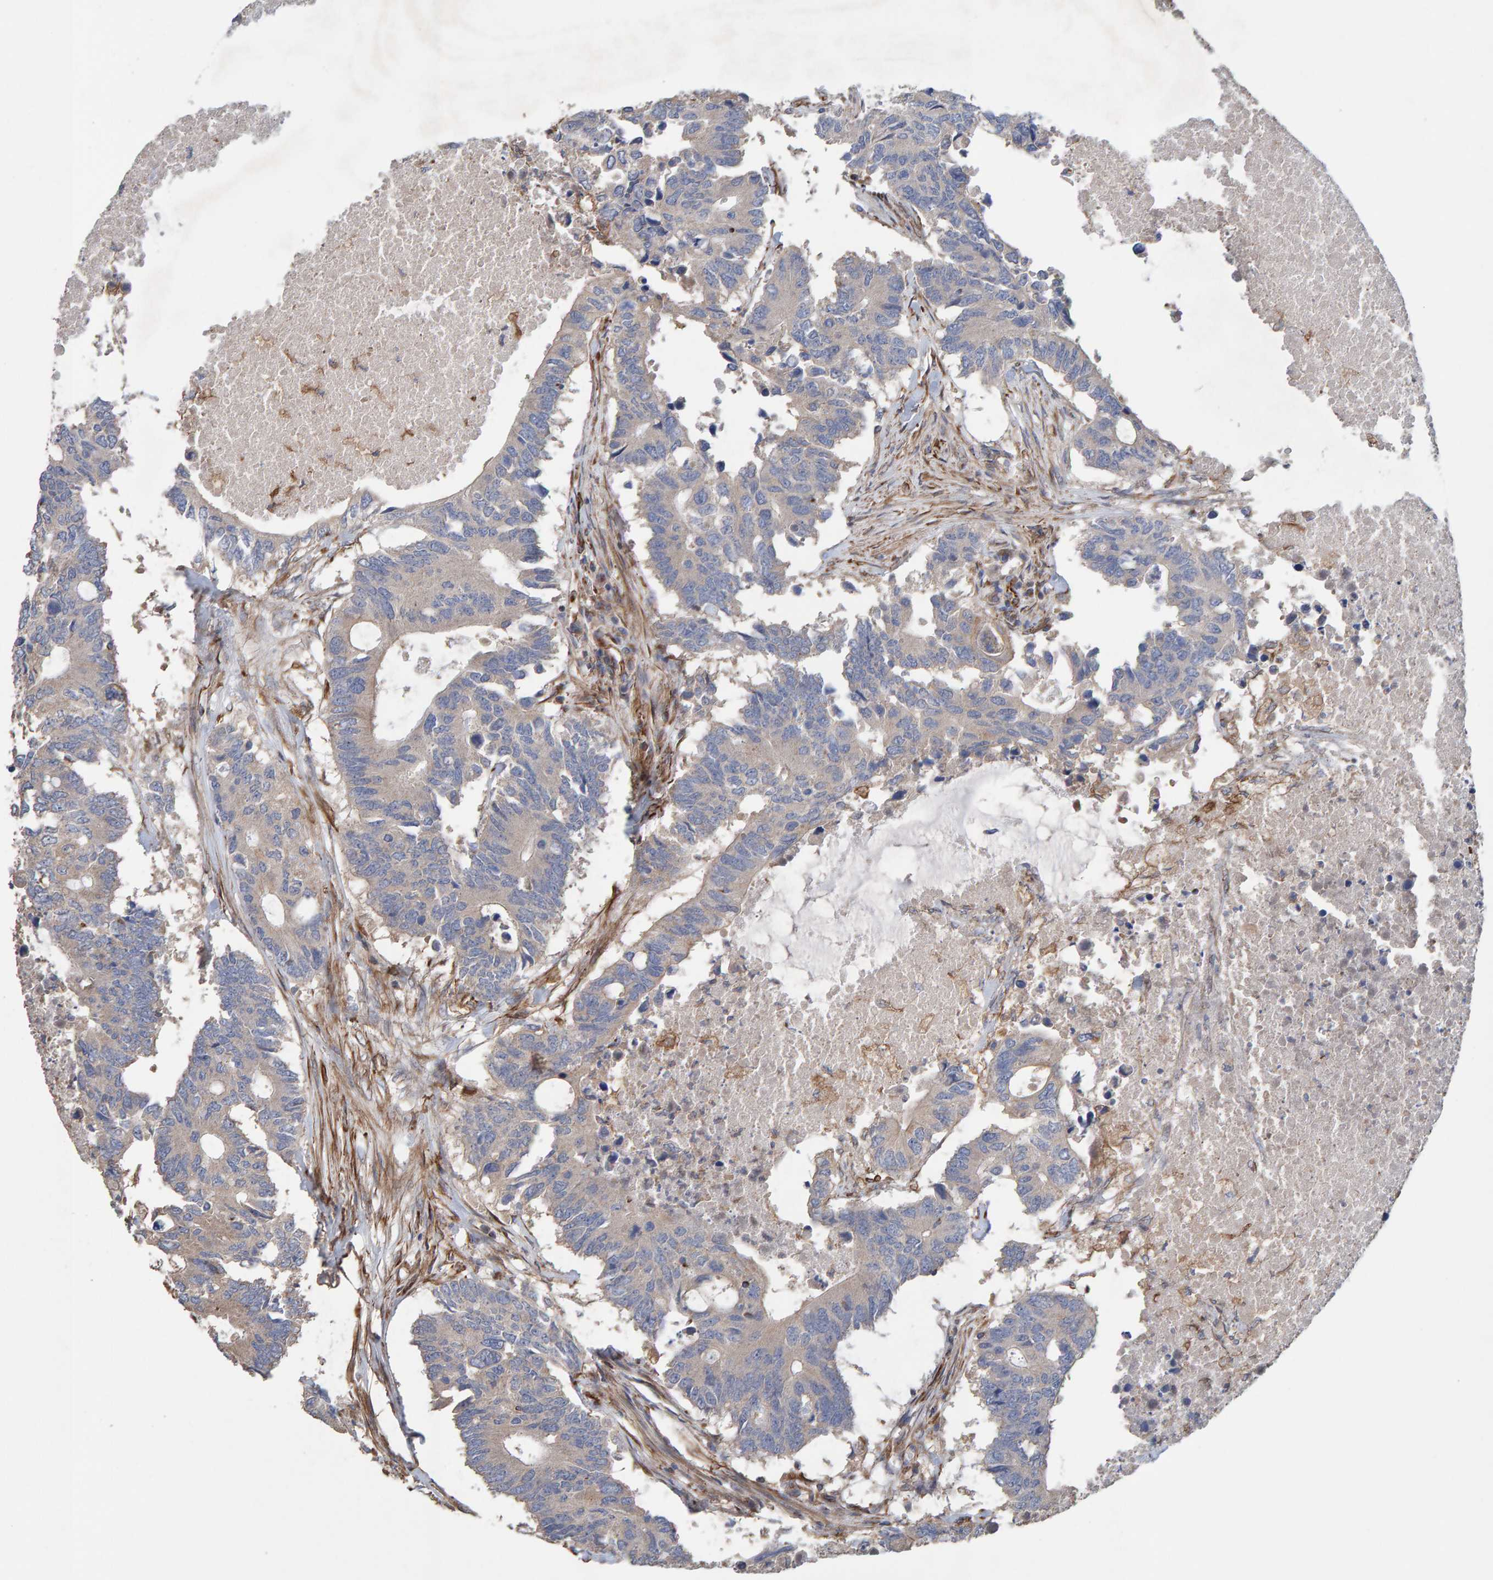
{"staining": {"intensity": "moderate", "quantity": "<25%", "location": "cytoplasmic/membranous"}, "tissue": "colorectal cancer", "cell_type": "Tumor cells", "image_type": "cancer", "snomed": [{"axis": "morphology", "description": "Adenocarcinoma, NOS"}, {"axis": "topography", "description": "Colon"}], "caption": "A brown stain labels moderate cytoplasmic/membranous staining of a protein in human colorectal adenocarcinoma tumor cells.", "gene": "ZNF347", "patient": {"sex": "male", "age": 71}}